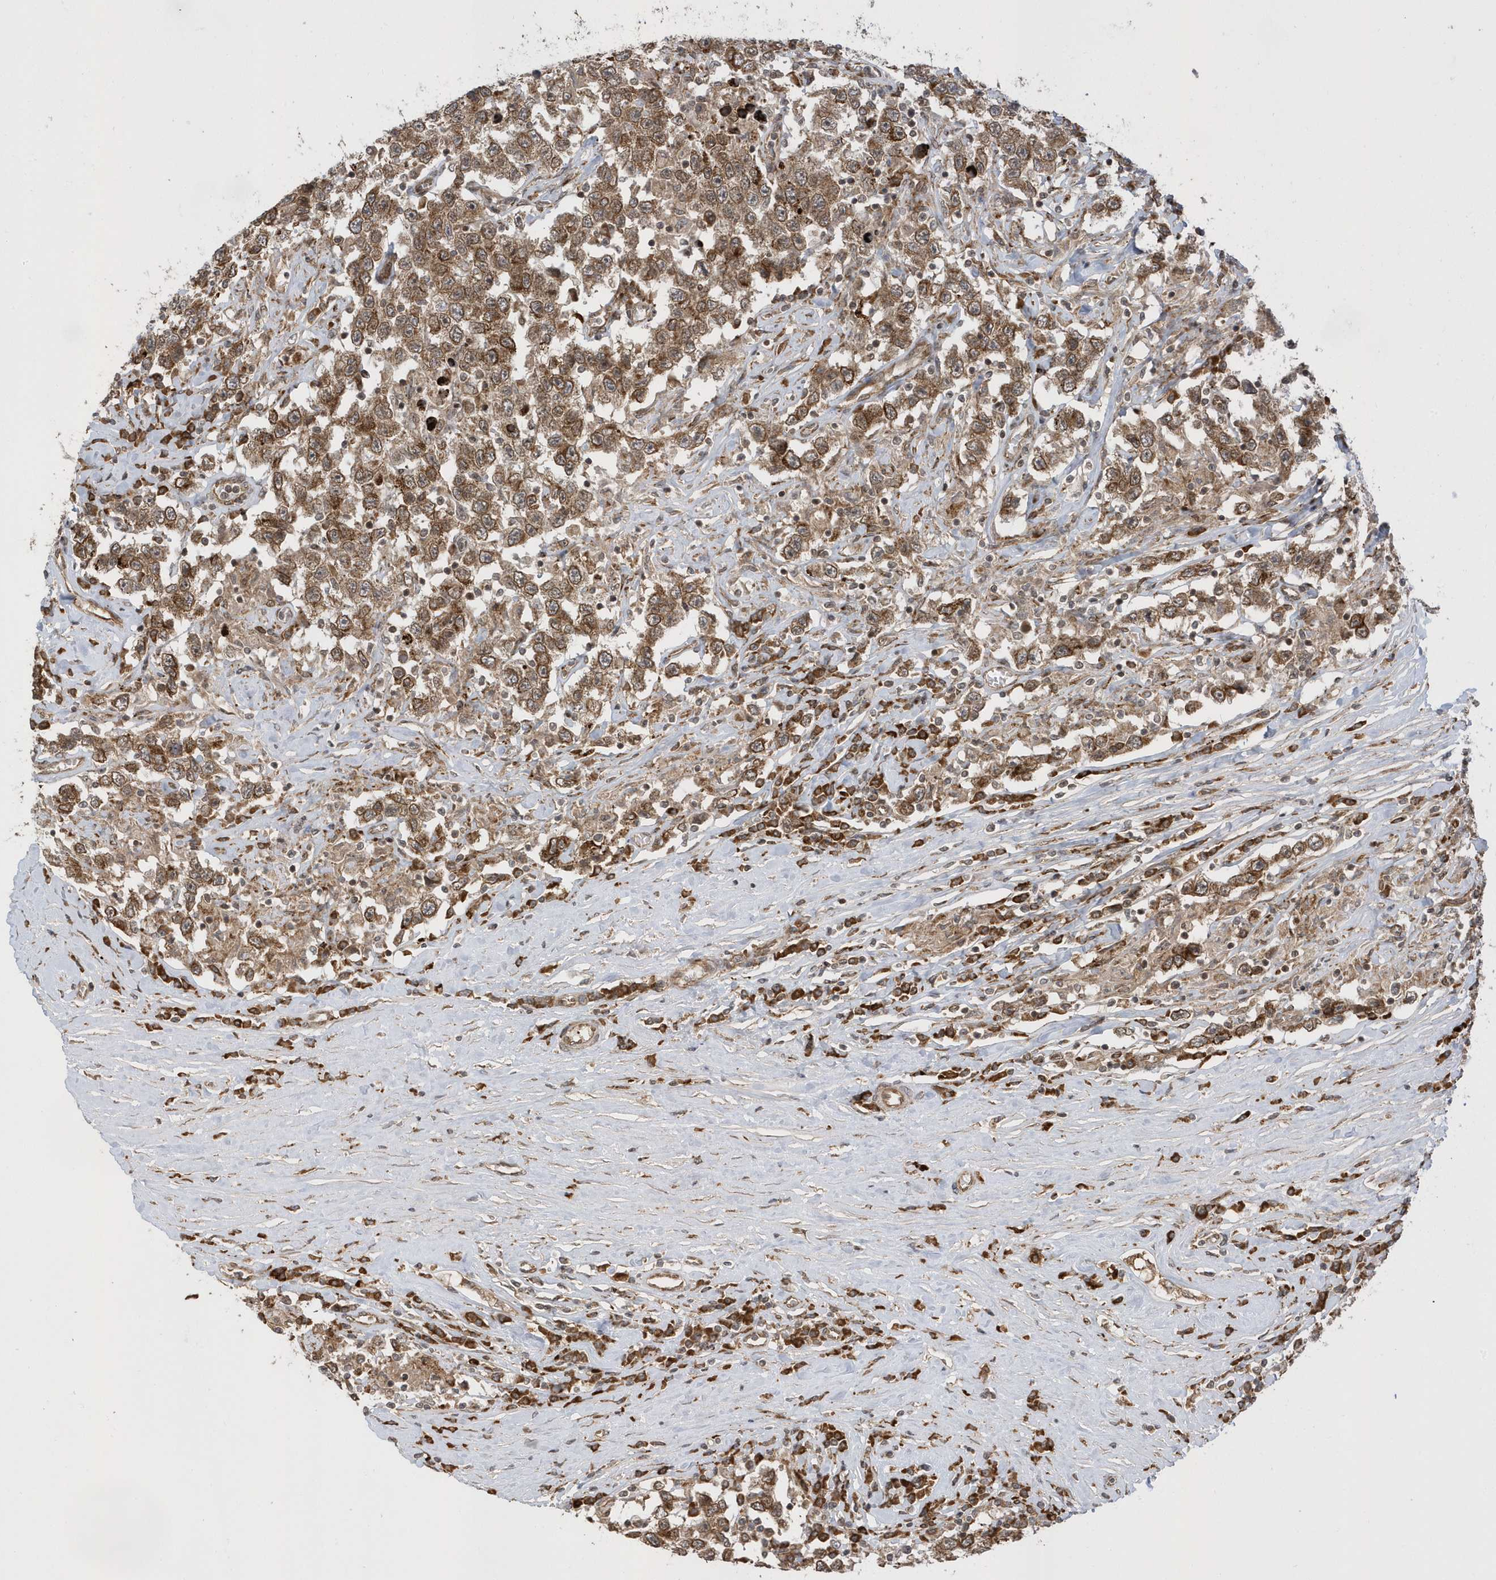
{"staining": {"intensity": "moderate", "quantity": ">75%", "location": "cytoplasmic/membranous"}, "tissue": "testis cancer", "cell_type": "Tumor cells", "image_type": "cancer", "snomed": [{"axis": "morphology", "description": "Seminoma, NOS"}, {"axis": "topography", "description": "Testis"}], "caption": "IHC of seminoma (testis) demonstrates medium levels of moderate cytoplasmic/membranous expression in approximately >75% of tumor cells.", "gene": "METTL21A", "patient": {"sex": "male", "age": 41}}